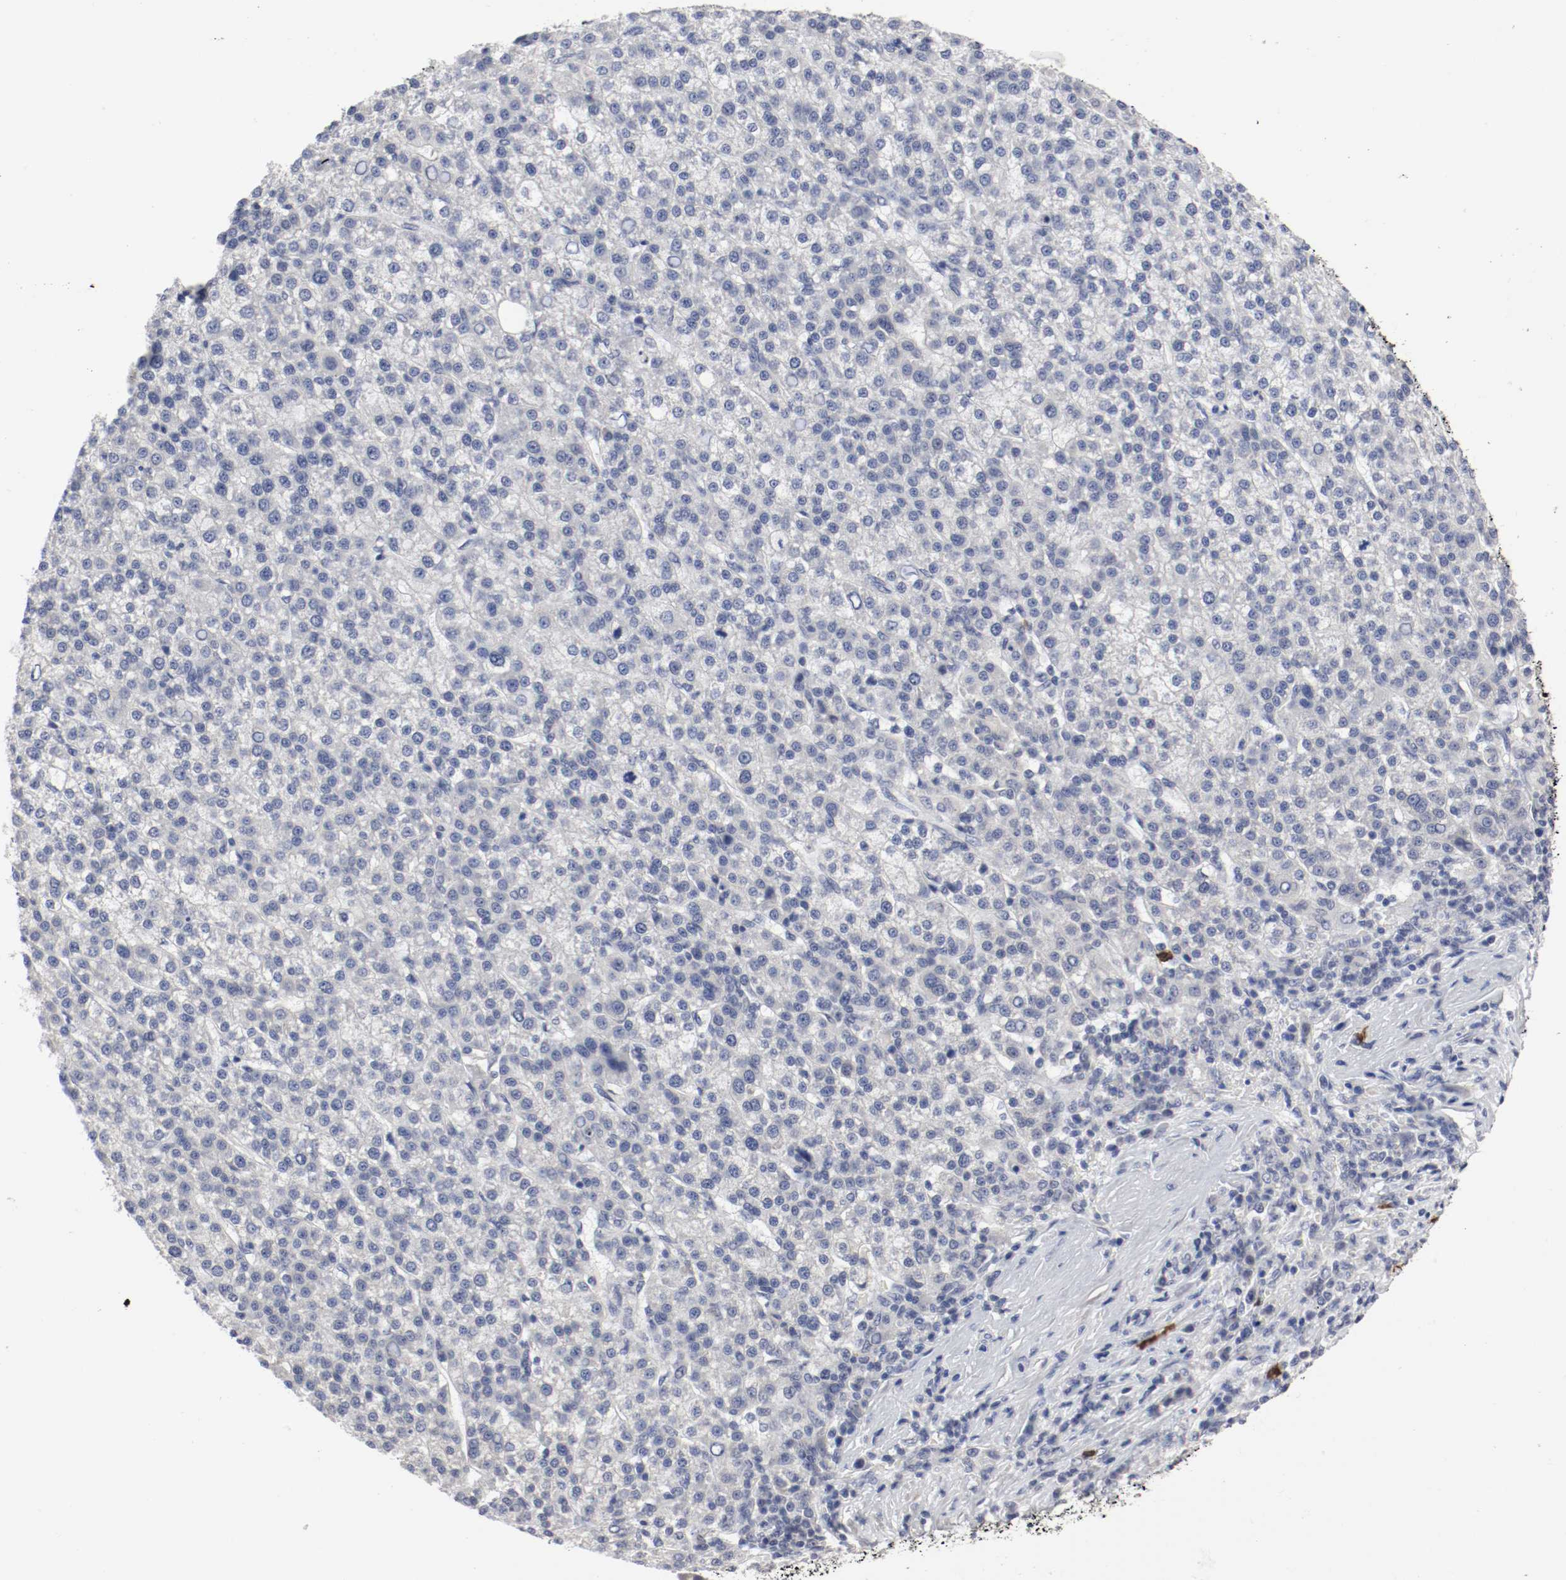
{"staining": {"intensity": "negative", "quantity": "none", "location": "none"}, "tissue": "liver cancer", "cell_type": "Tumor cells", "image_type": "cancer", "snomed": [{"axis": "morphology", "description": "Carcinoma, Hepatocellular, NOS"}, {"axis": "topography", "description": "Liver"}], "caption": "A histopathology image of liver hepatocellular carcinoma stained for a protein exhibits no brown staining in tumor cells.", "gene": "CEBPE", "patient": {"sex": "female", "age": 58}}